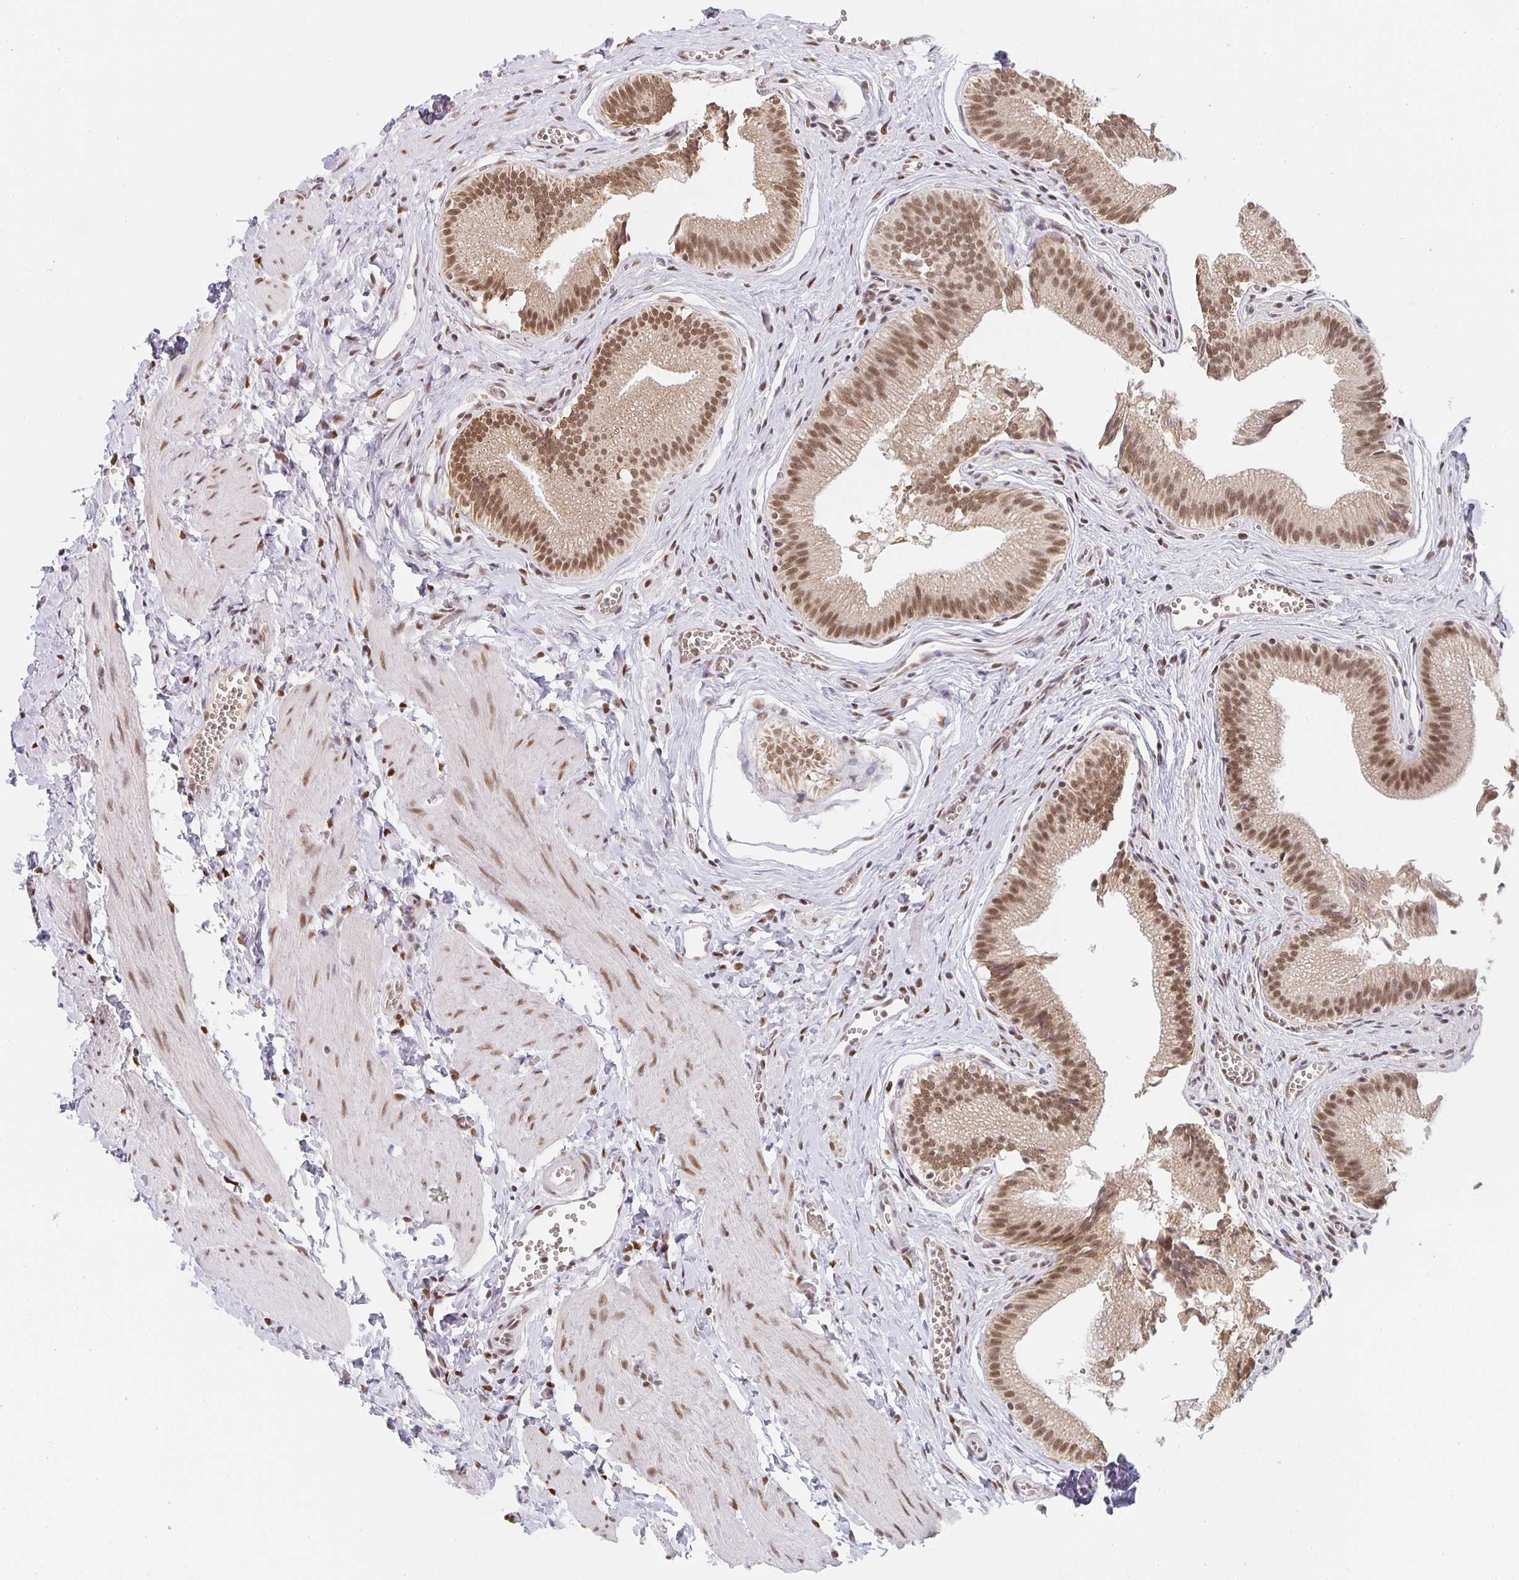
{"staining": {"intensity": "moderate", "quantity": ">75%", "location": "cytoplasmic/membranous,nuclear"}, "tissue": "gallbladder", "cell_type": "Glandular cells", "image_type": "normal", "snomed": [{"axis": "morphology", "description": "Normal tissue, NOS"}, {"axis": "topography", "description": "Gallbladder"}], "caption": "About >75% of glandular cells in unremarkable gallbladder demonstrate moderate cytoplasmic/membranous,nuclear protein positivity as visualized by brown immunohistochemical staining.", "gene": "SMARCA2", "patient": {"sex": "male", "age": 17}}